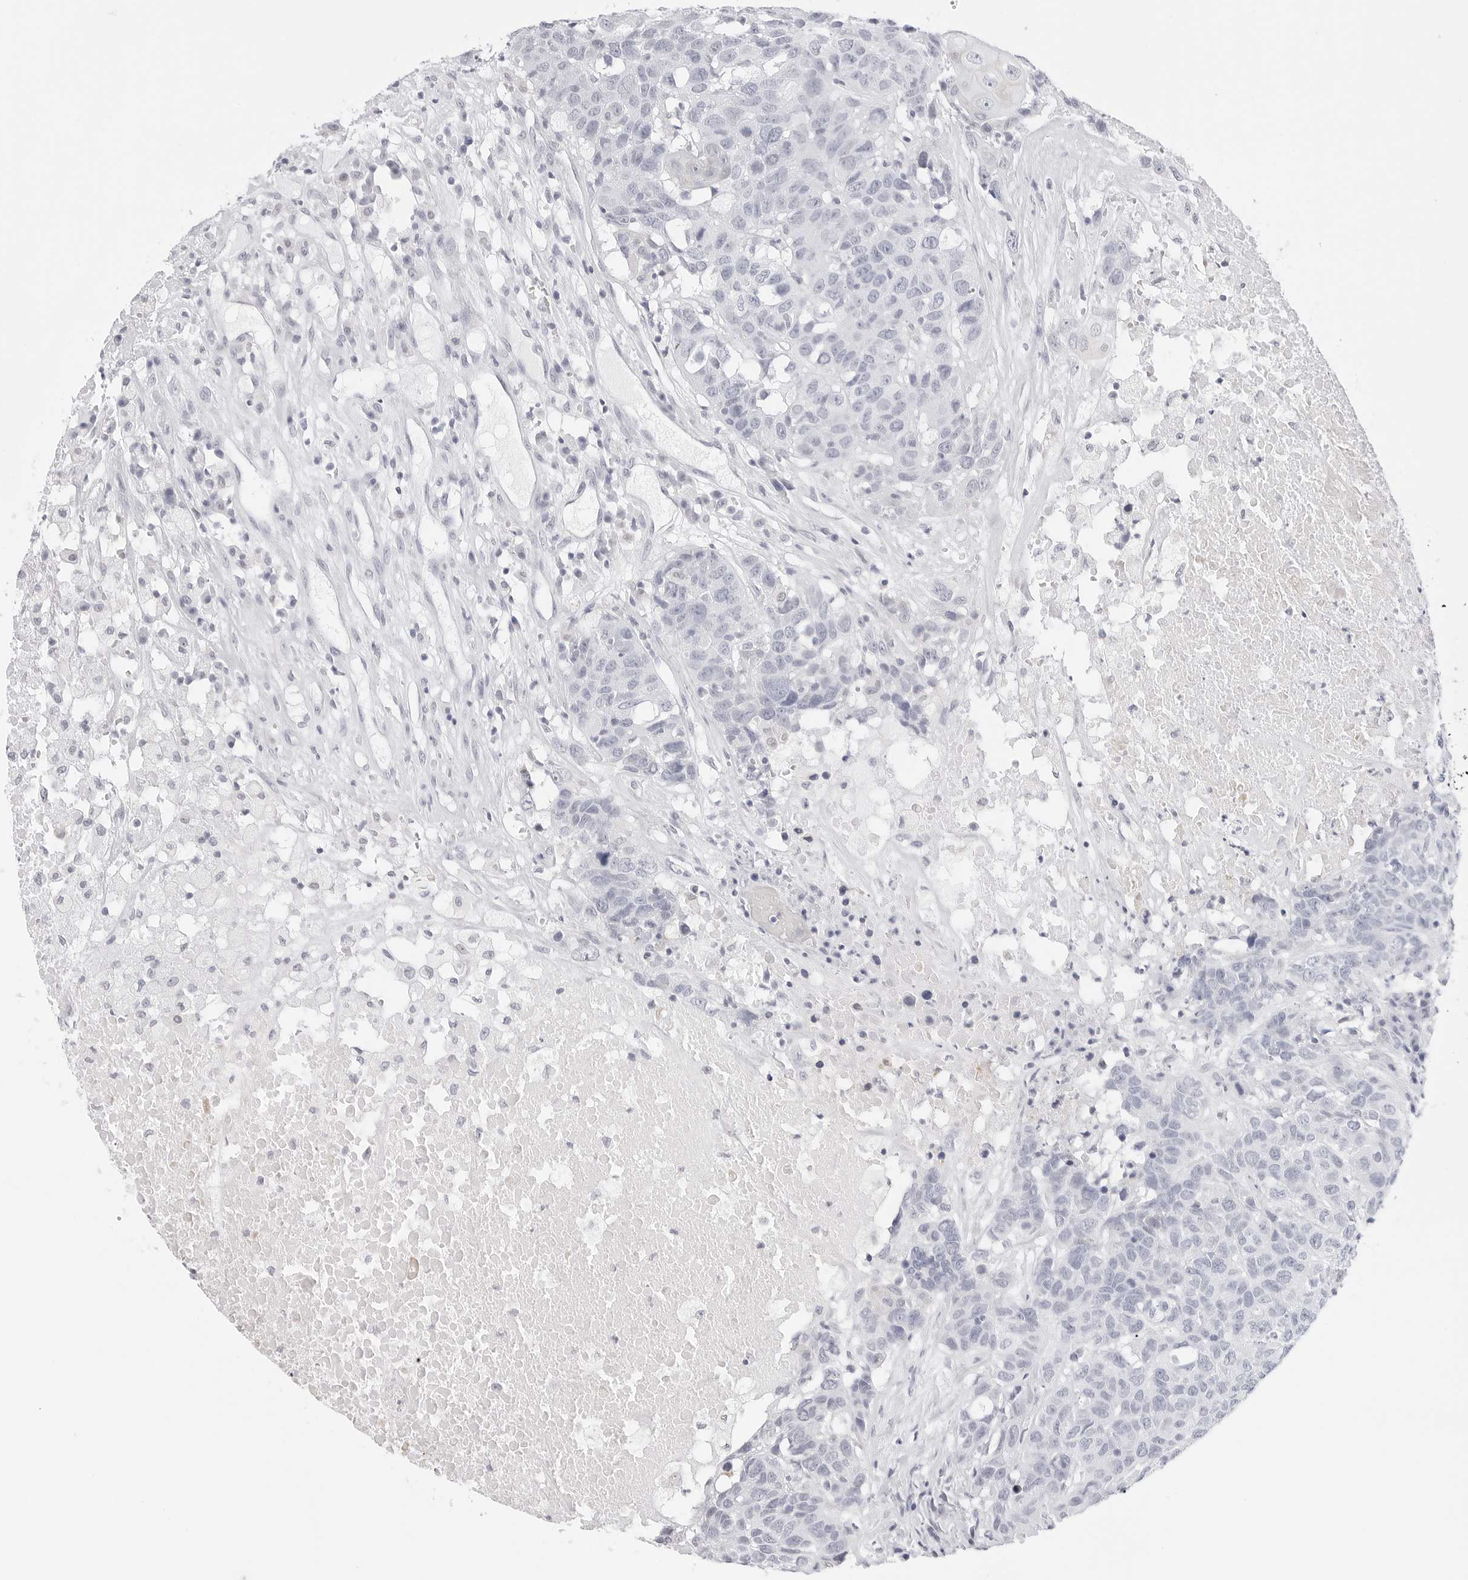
{"staining": {"intensity": "negative", "quantity": "none", "location": "none"}, "tissue": "head and neck cancer", "cell_type": "Tumor cells", "image_type": "cancer", "snomed": [{"axis": "morphology", "description": "Squamous cell carcinoma, NOS"}, {"axis": "topography", "description": "Head-Neck"}], "caption": "Head and neck cancer stained for a protein using immunohistochemistry (IHC) demonstrates no positivity tumor cells.", "gene": "HMGCS2", "patient": {"sex": "male", "age": 66}}